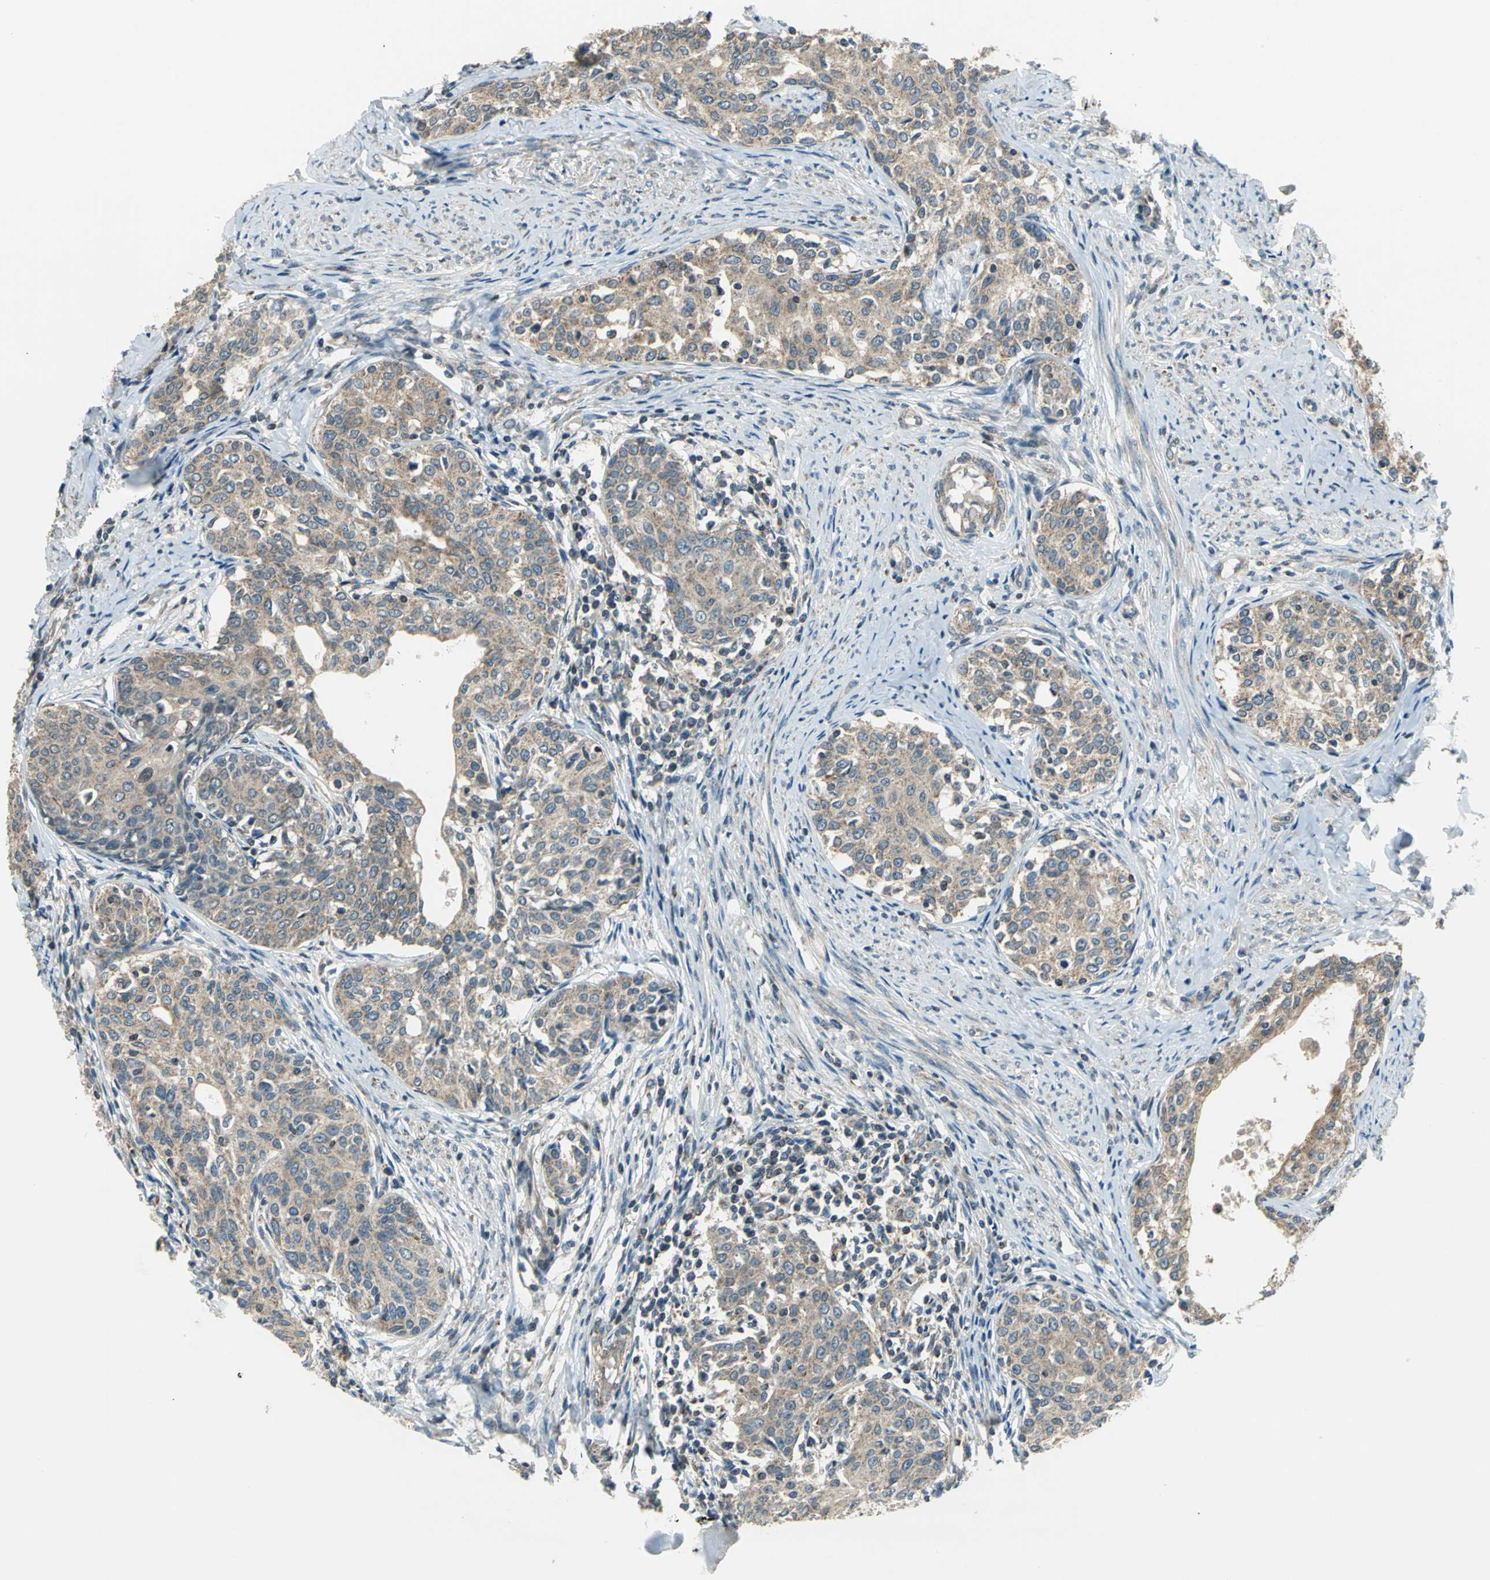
{"staining": {"intensity": "moderate", "quantity": ">75%", "location": "cytoplasmic/membranous"}, "tissue": "cervical cancer", "cell_type": "Tumor cells", "image_type": "cancer", "snomed": [{"axis": "morphology", "description": "Squamous cell carcinoma, NOS"}, {"axis": "morphology", "description": "Adenocarcinoma, NOS"}, {"axis": "topography", "description": "Cervix"}], "caption": "Adenocarcinoma (cervical) stained with DAB IHC exhibits medium levels of moderate cytoplasmic/membranous staining in approximately >75% of tumor cells.", "gene": "TRAK1", "patient": {"sex": "female", "age": 52}}